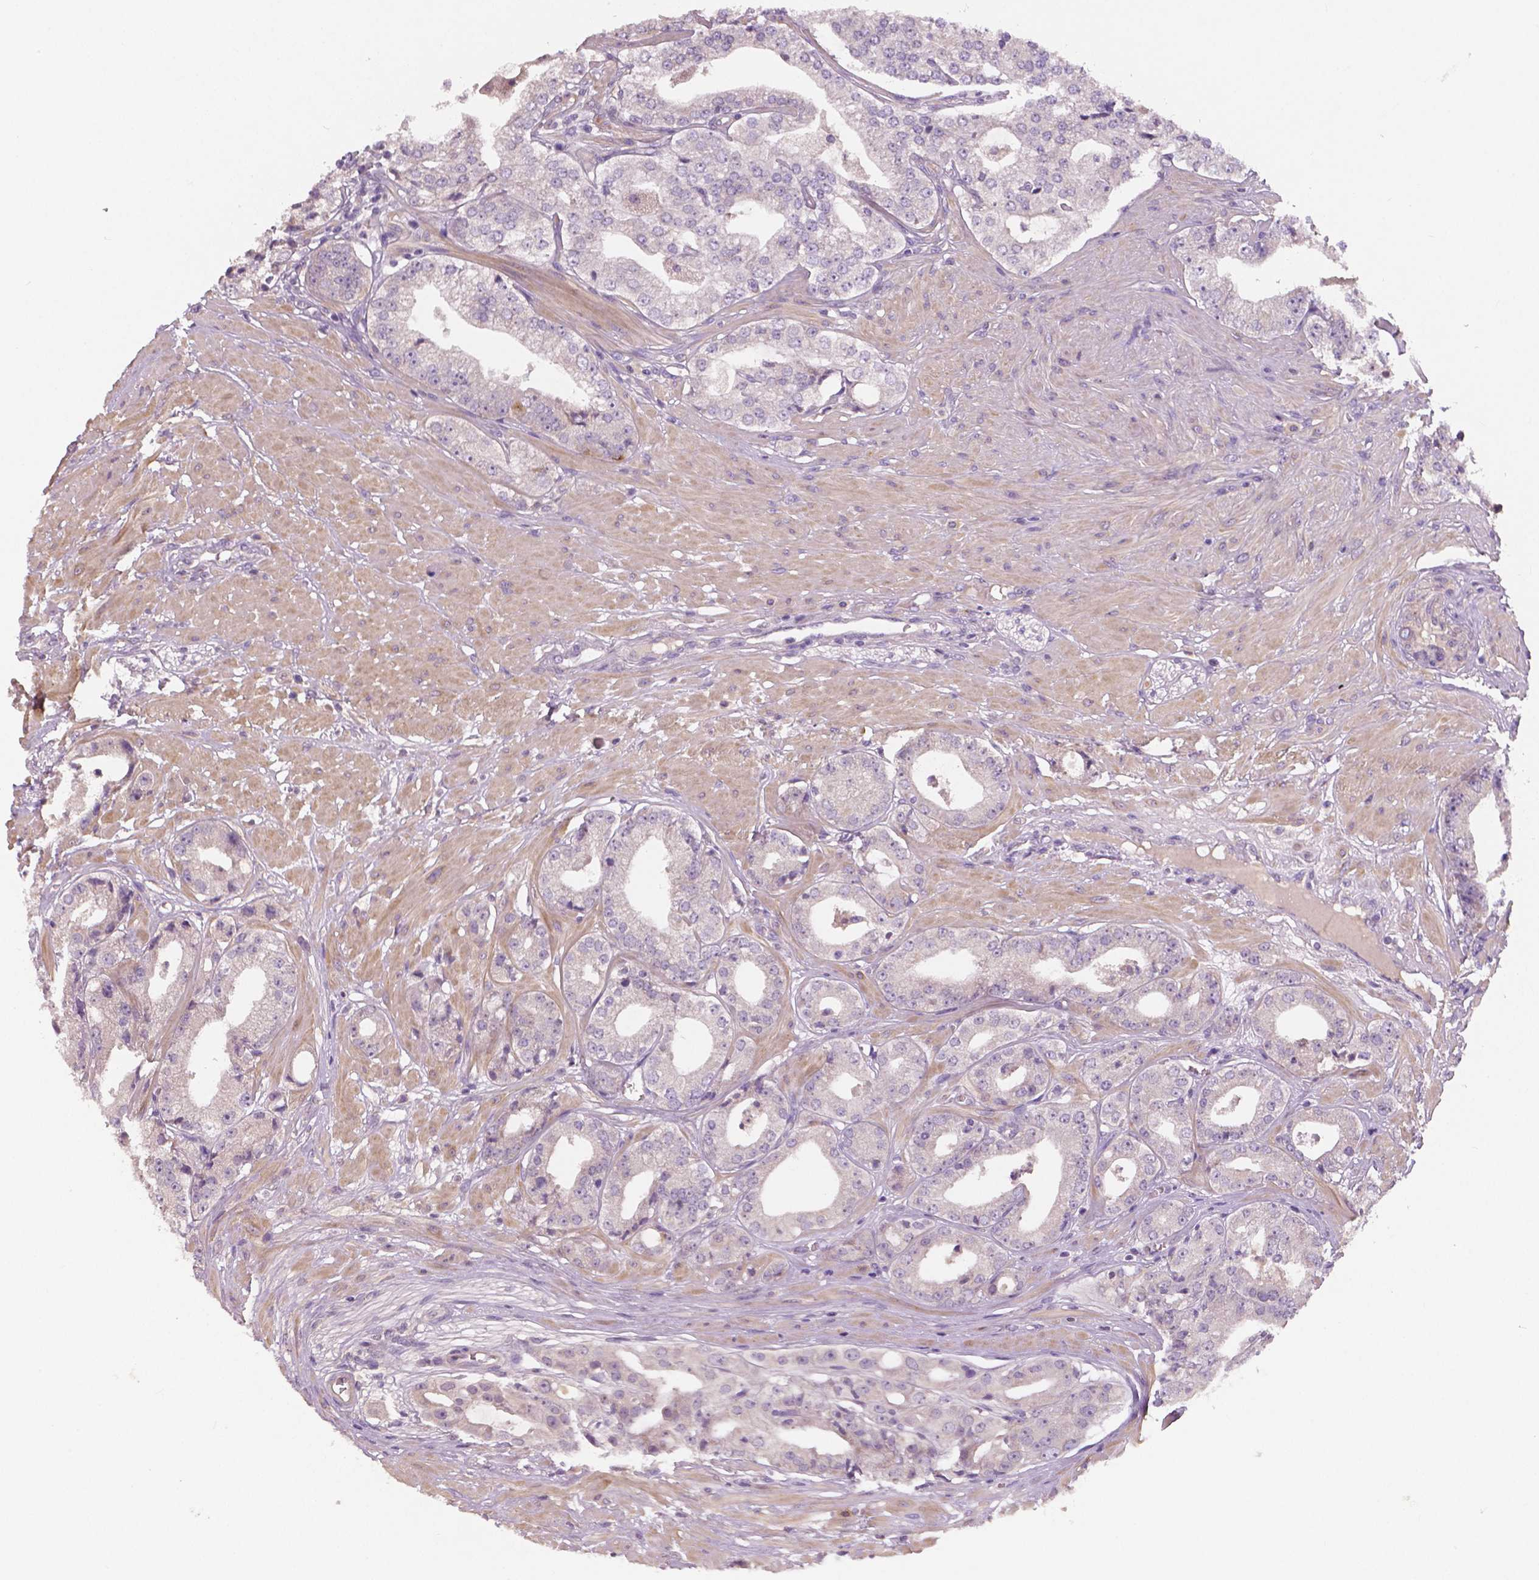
{"staining": {"intensity": "negative", "quantity": "none", "location": "none"}, "tissue": "prostate cancer", "cell_type": "Tumor cells", "image_type": "cancer", "snomed": [{"axis": "morphology", "description": "Adenocarcinoma, Low grade"}, {"axis": "topography", "description": "Prostate"}], "caption": "A micrograph of prostate cancer (adenocarcinoma (low-grade)) stained for a protein shows no brown staining in tumor cells.", "gene": "LSM14B", "patient": {"sex": "male", "age": 60}}